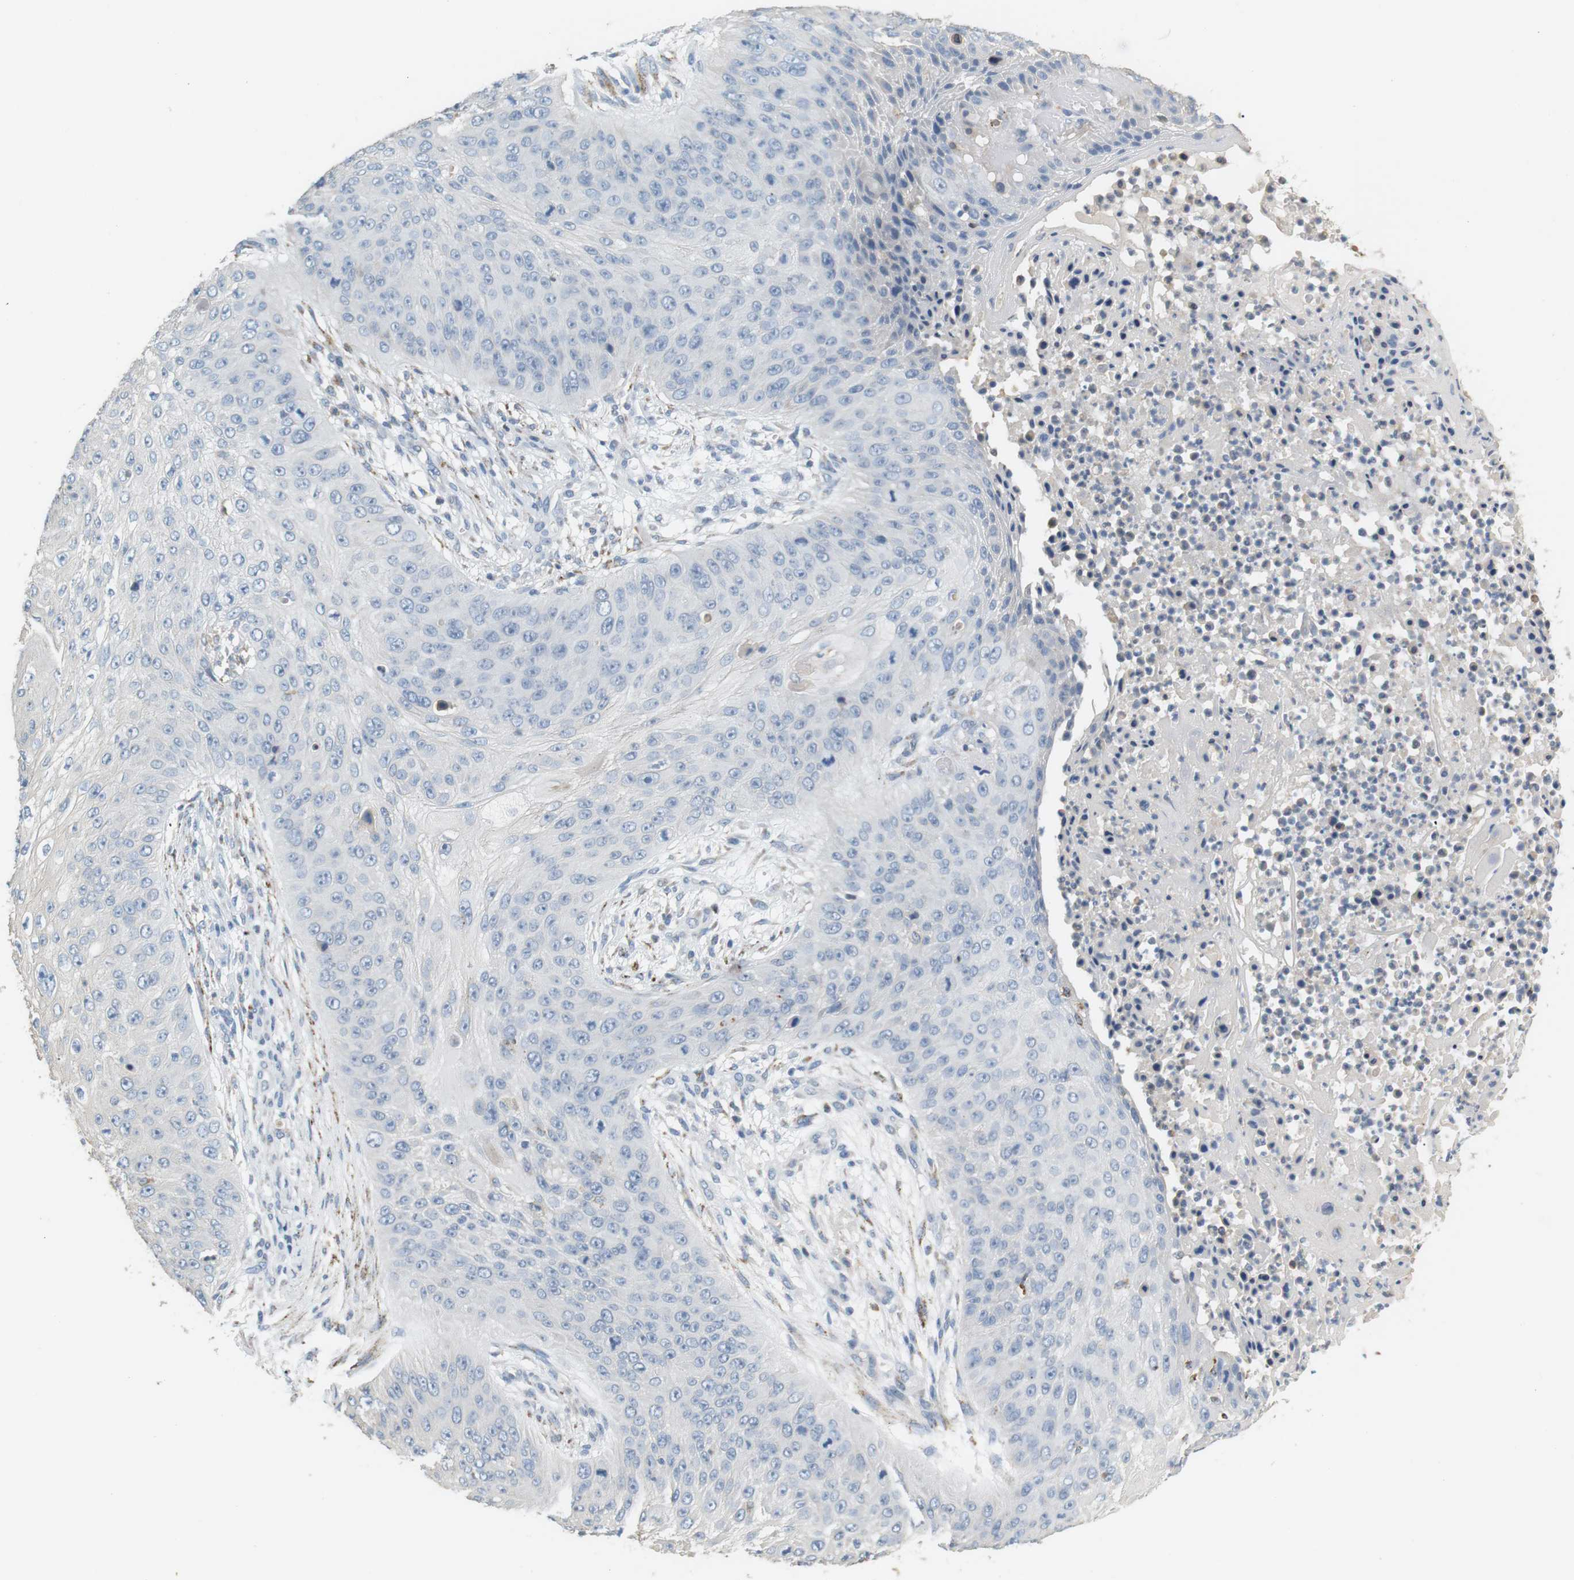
{"staining": {"intensity": "negative", "quantity": "none", "location": "none"}, "tissue": "skin cancer", "cell_type": "Tumor cells", "image_type": "cancer", "snomed": [{"axis": "morphology", "description": "Squamous cell carcinoma, NOS"}, {"axis": "topography", "description": "Skin"}], "caption": "Immunohistochemistry (IHC) micrograph of neoplastic tissue: skin cancer (squamous cell carcinoma) stained with DAB (3,3'-diaminobenzidine) reveals no significant protein positivity in tumor cells. (DAB immunohistochemistry (IHC) visualized using brightfield microscopy, high magnification).", "gene": "CD300E", "patient": {"sex": "female", "age": 80}}